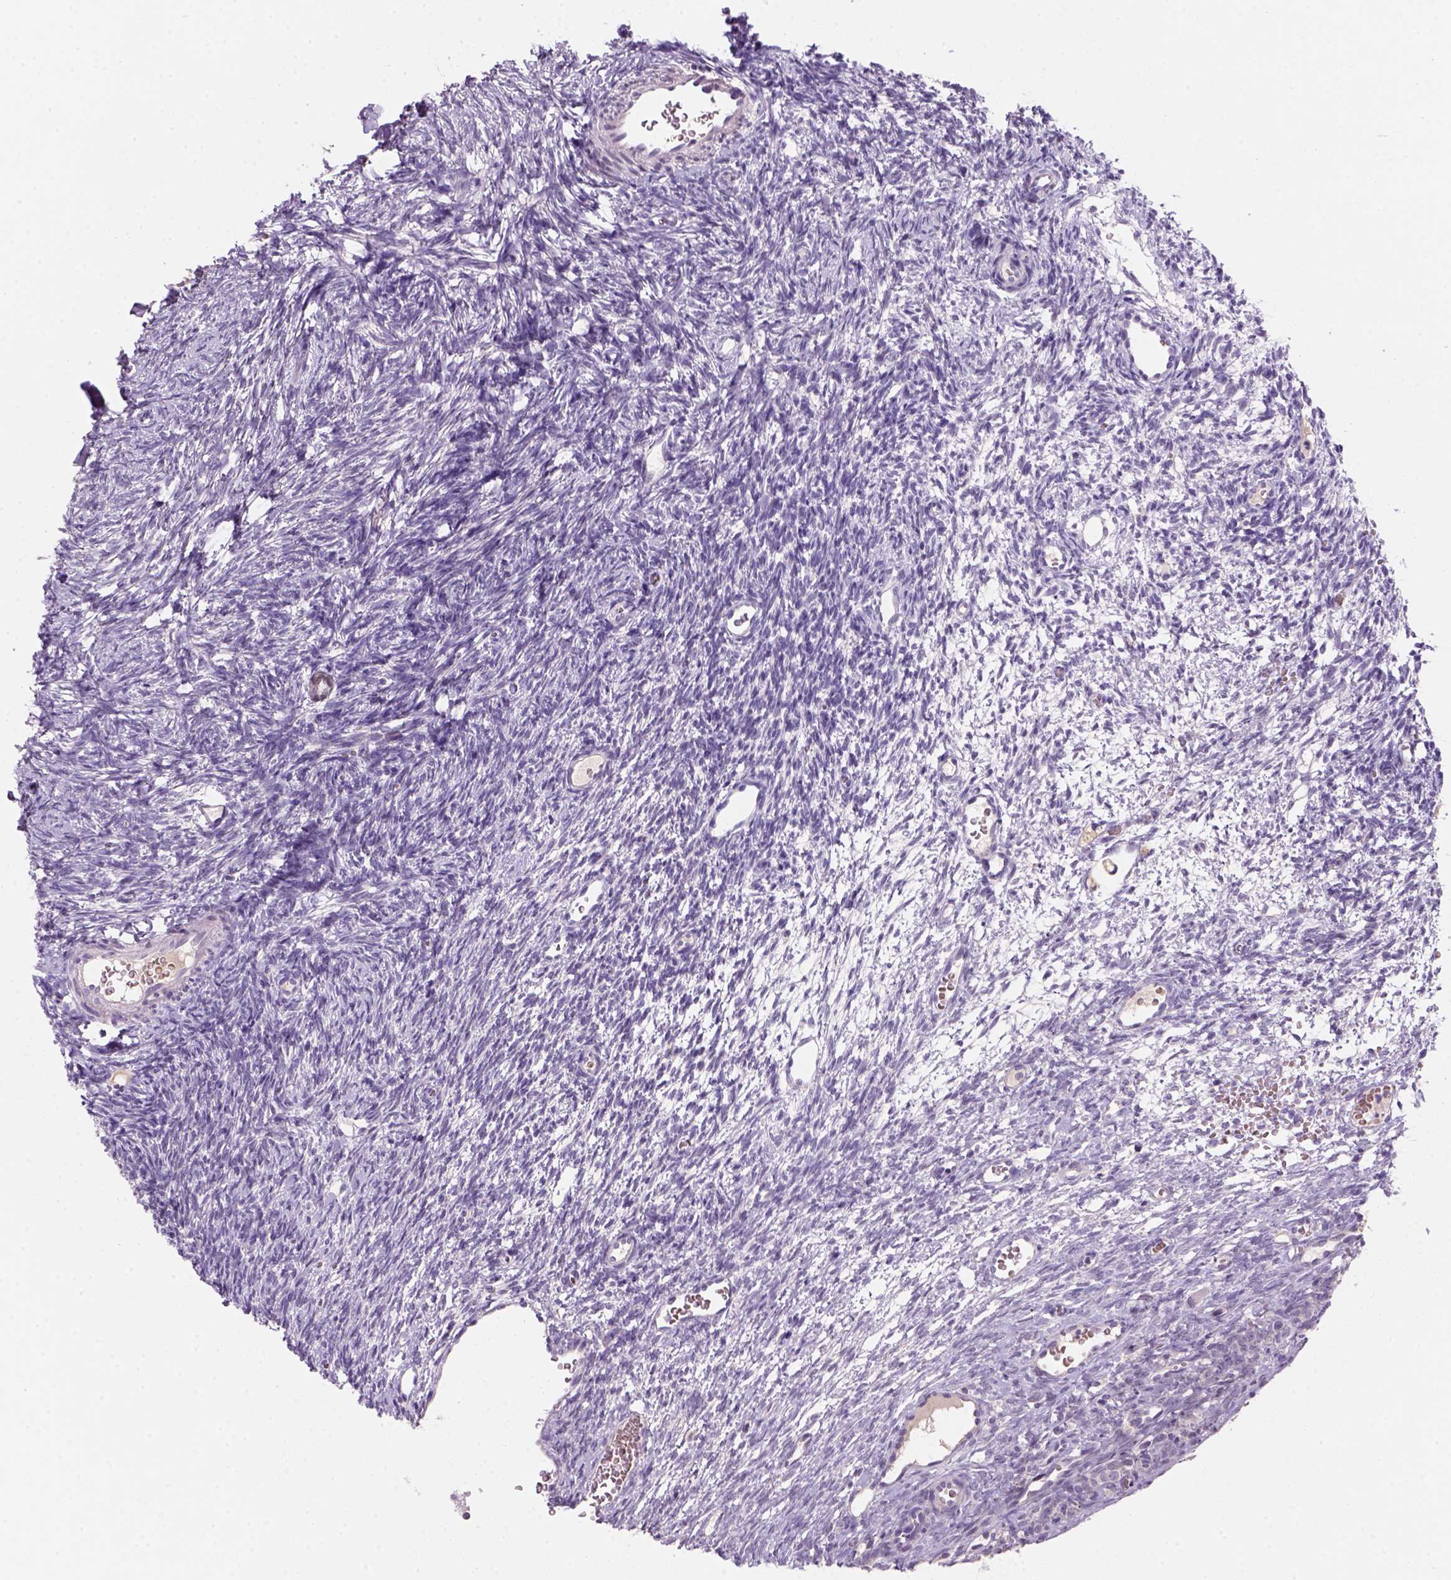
{"staining": {"intensity": "negative", "quantity": "none", "location": "none"}, "tissue": "ovary", "cell_type": "Follicle cells", "image_type": "normal", "snomed": [{"axis": "morphology", "description": "Normal tissue, NOS"}, {"axis": "topography", "description": "Ovary"}], "caption": "DAB (3,3'-diaminobenzidine) immunohistochemical staining of normal ovary exhibits no significant positivity in follicle cells.", "gene": "ZMAT4", "patient": {"sex": "female", "age": 34}}